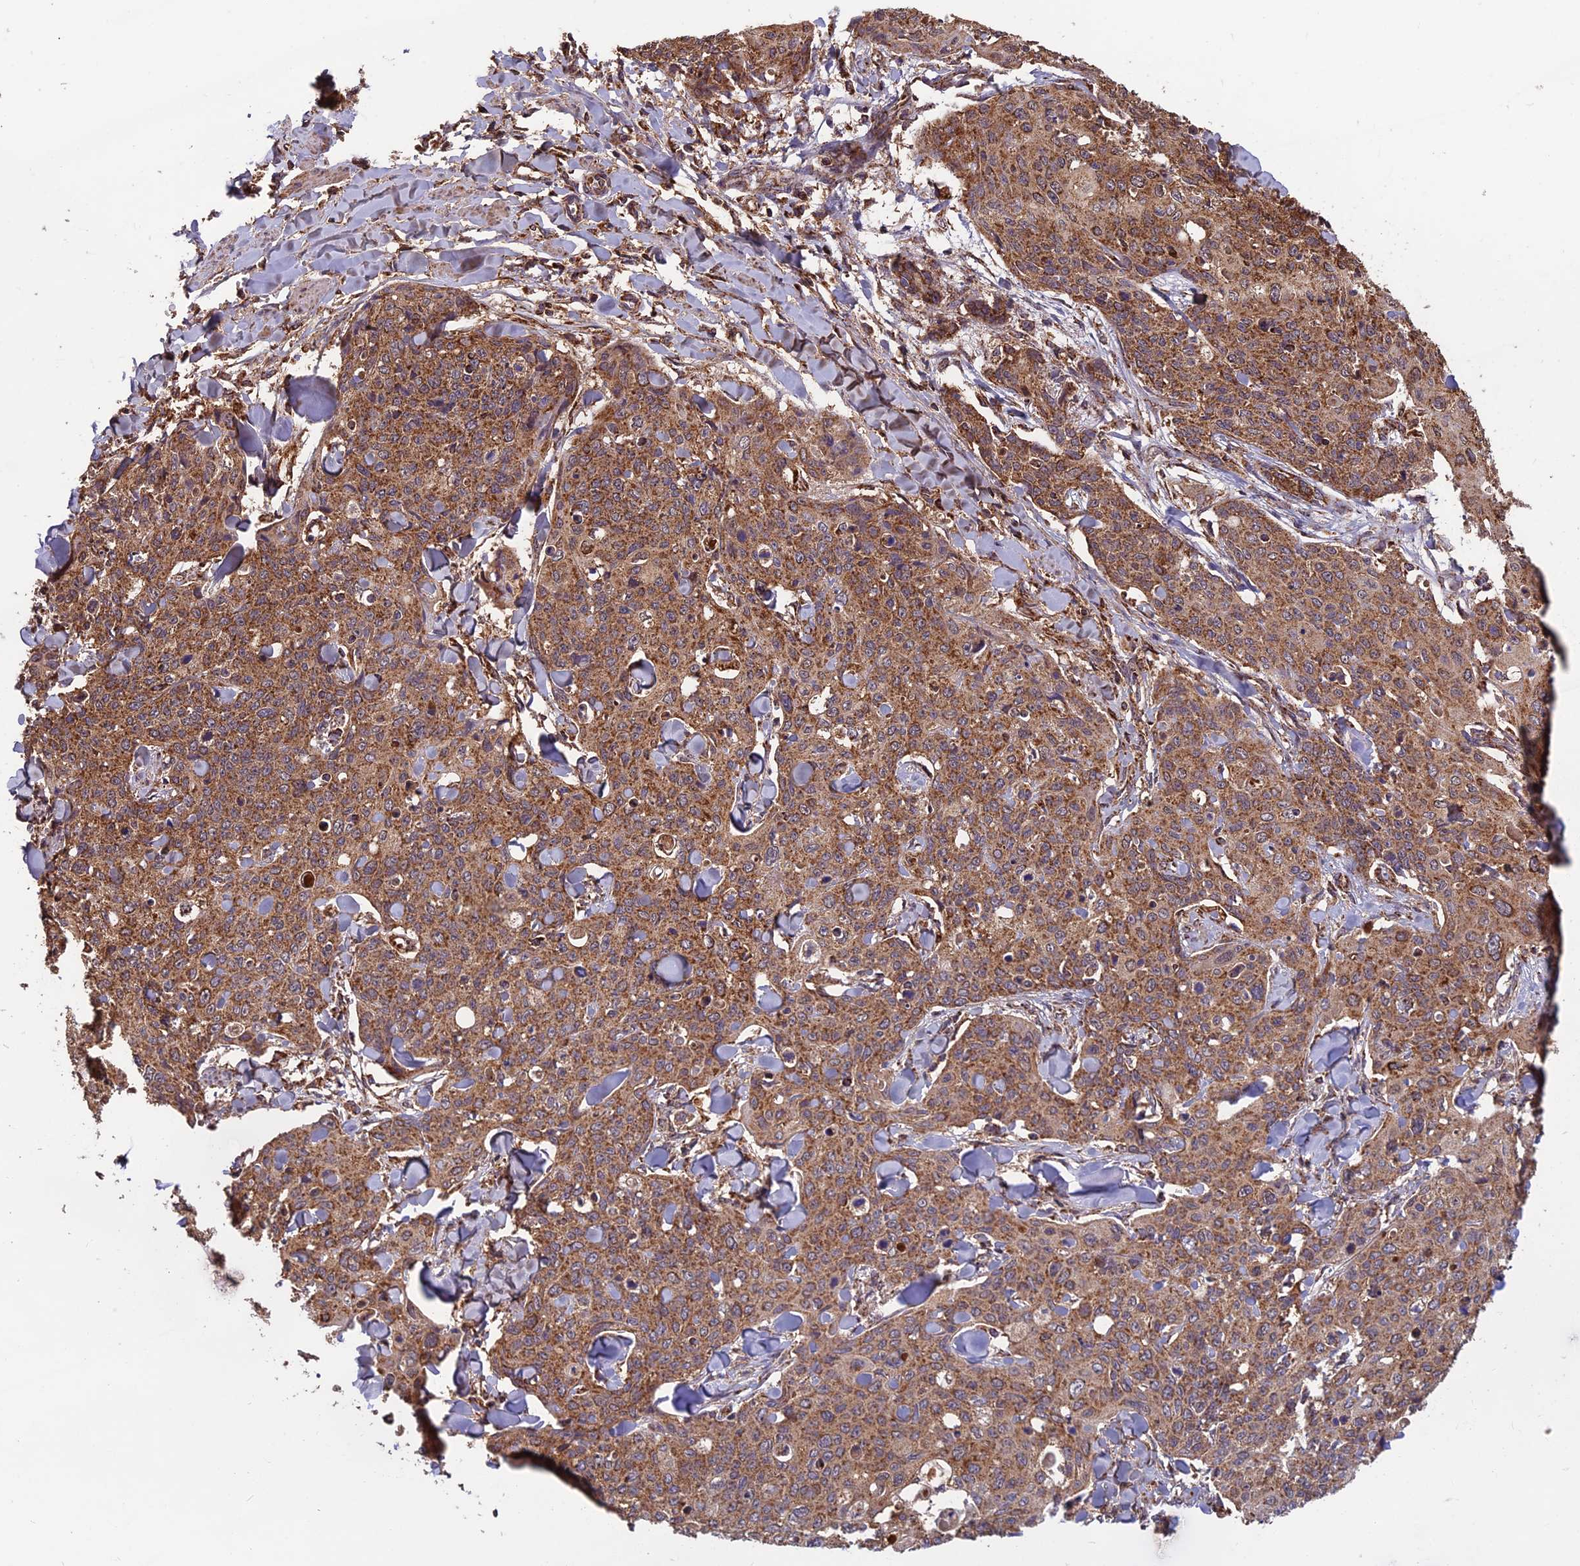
{"staining": {"intensity": "moderate", "quantity": ">75%", "location": "cytoplasmic/membranous"}, "tissue": "skin cancer", "cell_type": "Tumor cells", "image_type": "cancer", "snomed": [{"axis": "morphology", "description": "Squamous cell carcinoma, NOS"}, {"axis": "topography", "description": "Skin"}, {"axis": "topography", "description": "Vulva"}], "caption": "This photomicrograph exhibits squamous cell carcinoma (skin) stained with IHC to label a protein in brown. The cytoplasmic/membranous of tumor cells show moderate positivity for the protein. Nuclei are counter-stained blue.", "gene": "CCDC15", "patient": {"sex": "female", "age": 85}}